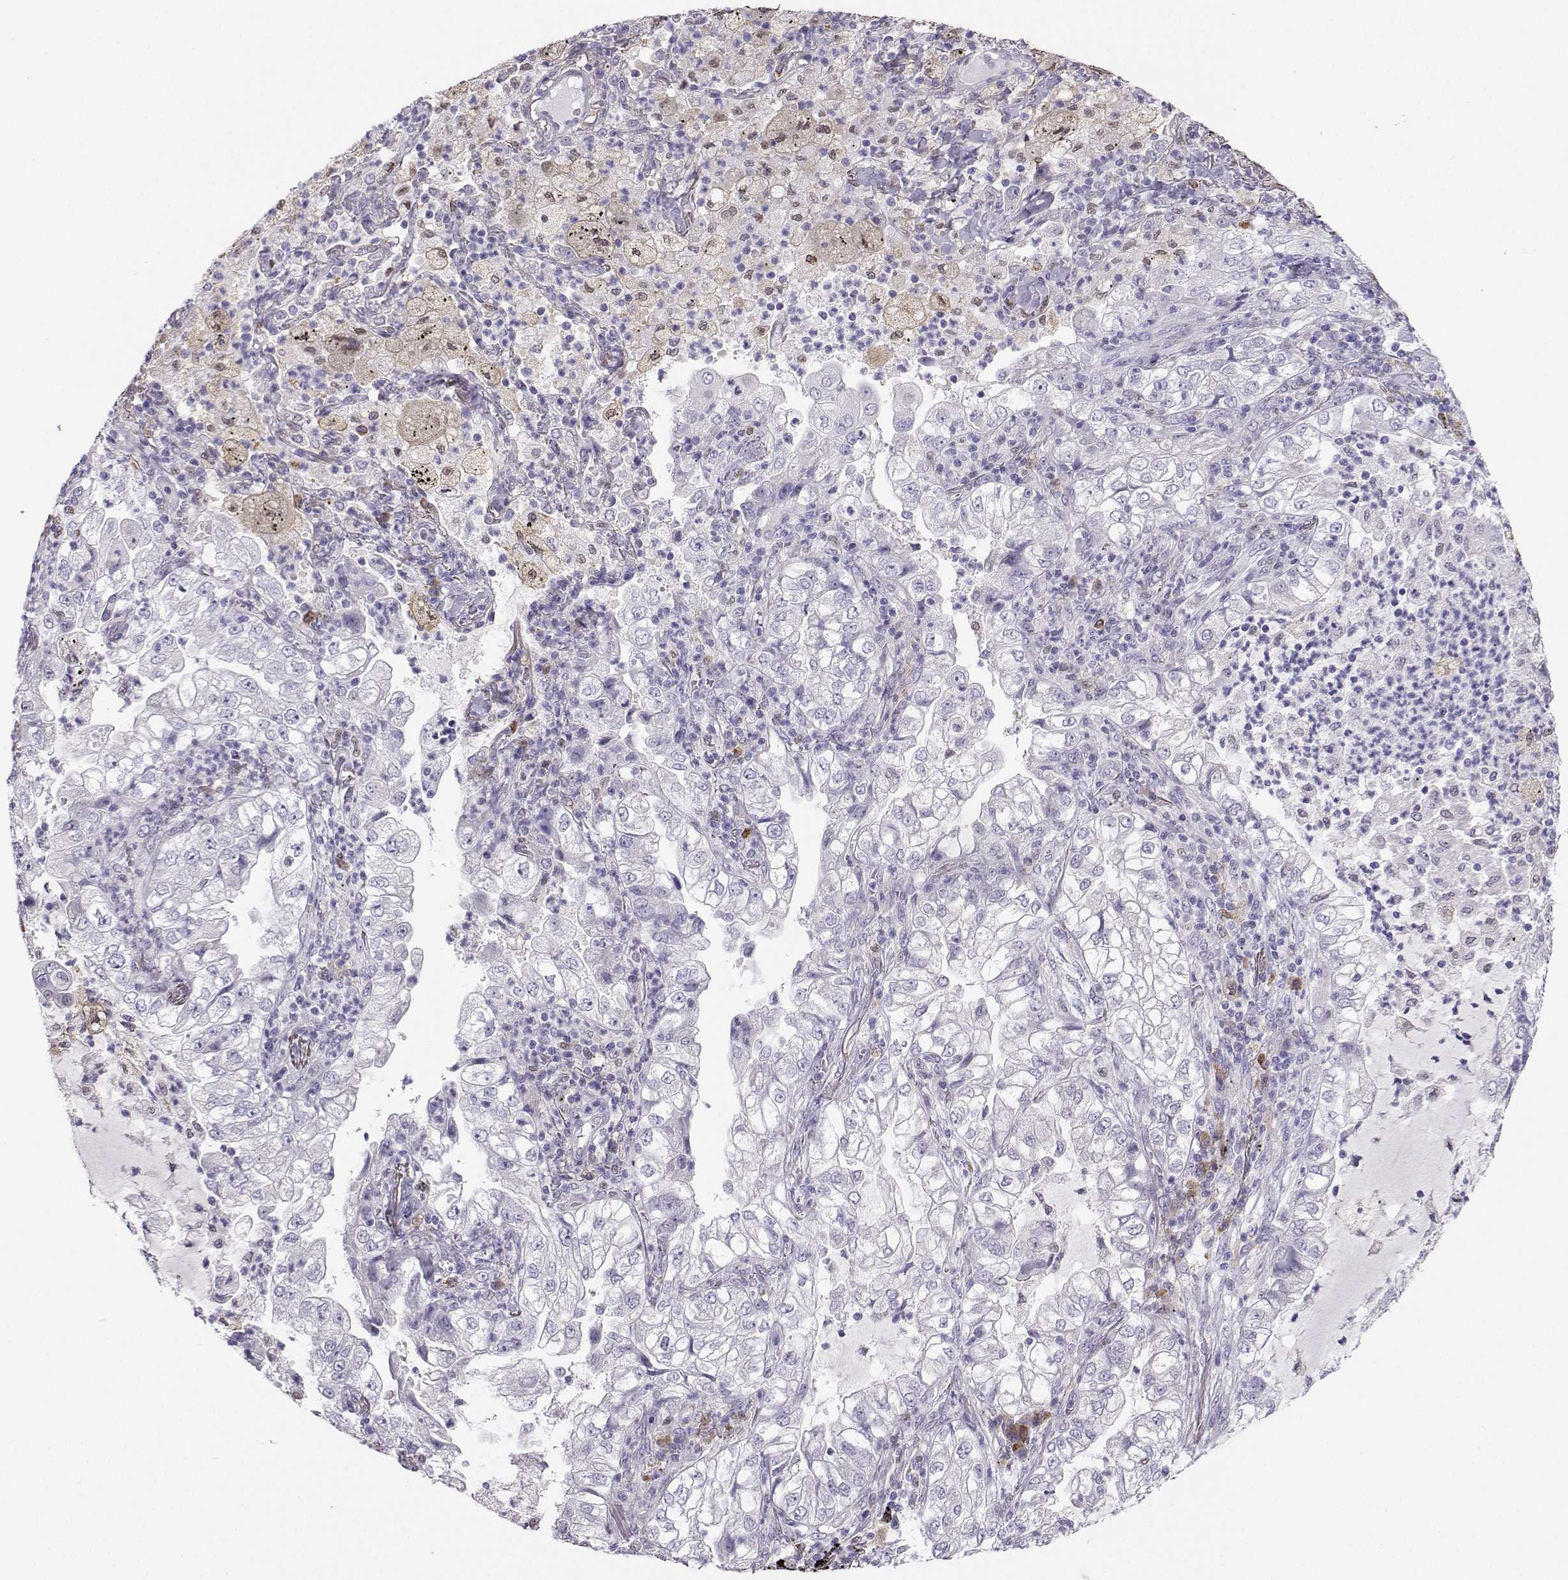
{"staining": {"intensity": "negative", "quantity": "none", "location": "none"}, "tissue": "lung cancer", "cell_type": "Tumor cells", "image_type": "cancer", "snomed": [{"axis": "morphology", "description": "Adenocarcinoma, NOS"}, {"axis": "topography", "description": "Lung"}], "caption": "There is no significant positivity in tumor cells of lung cancer. (DAB immunohistochemistry (IHC), high magnification).", "gene": "DCLK3", "patient": {"sex": "female", "age": 73}}